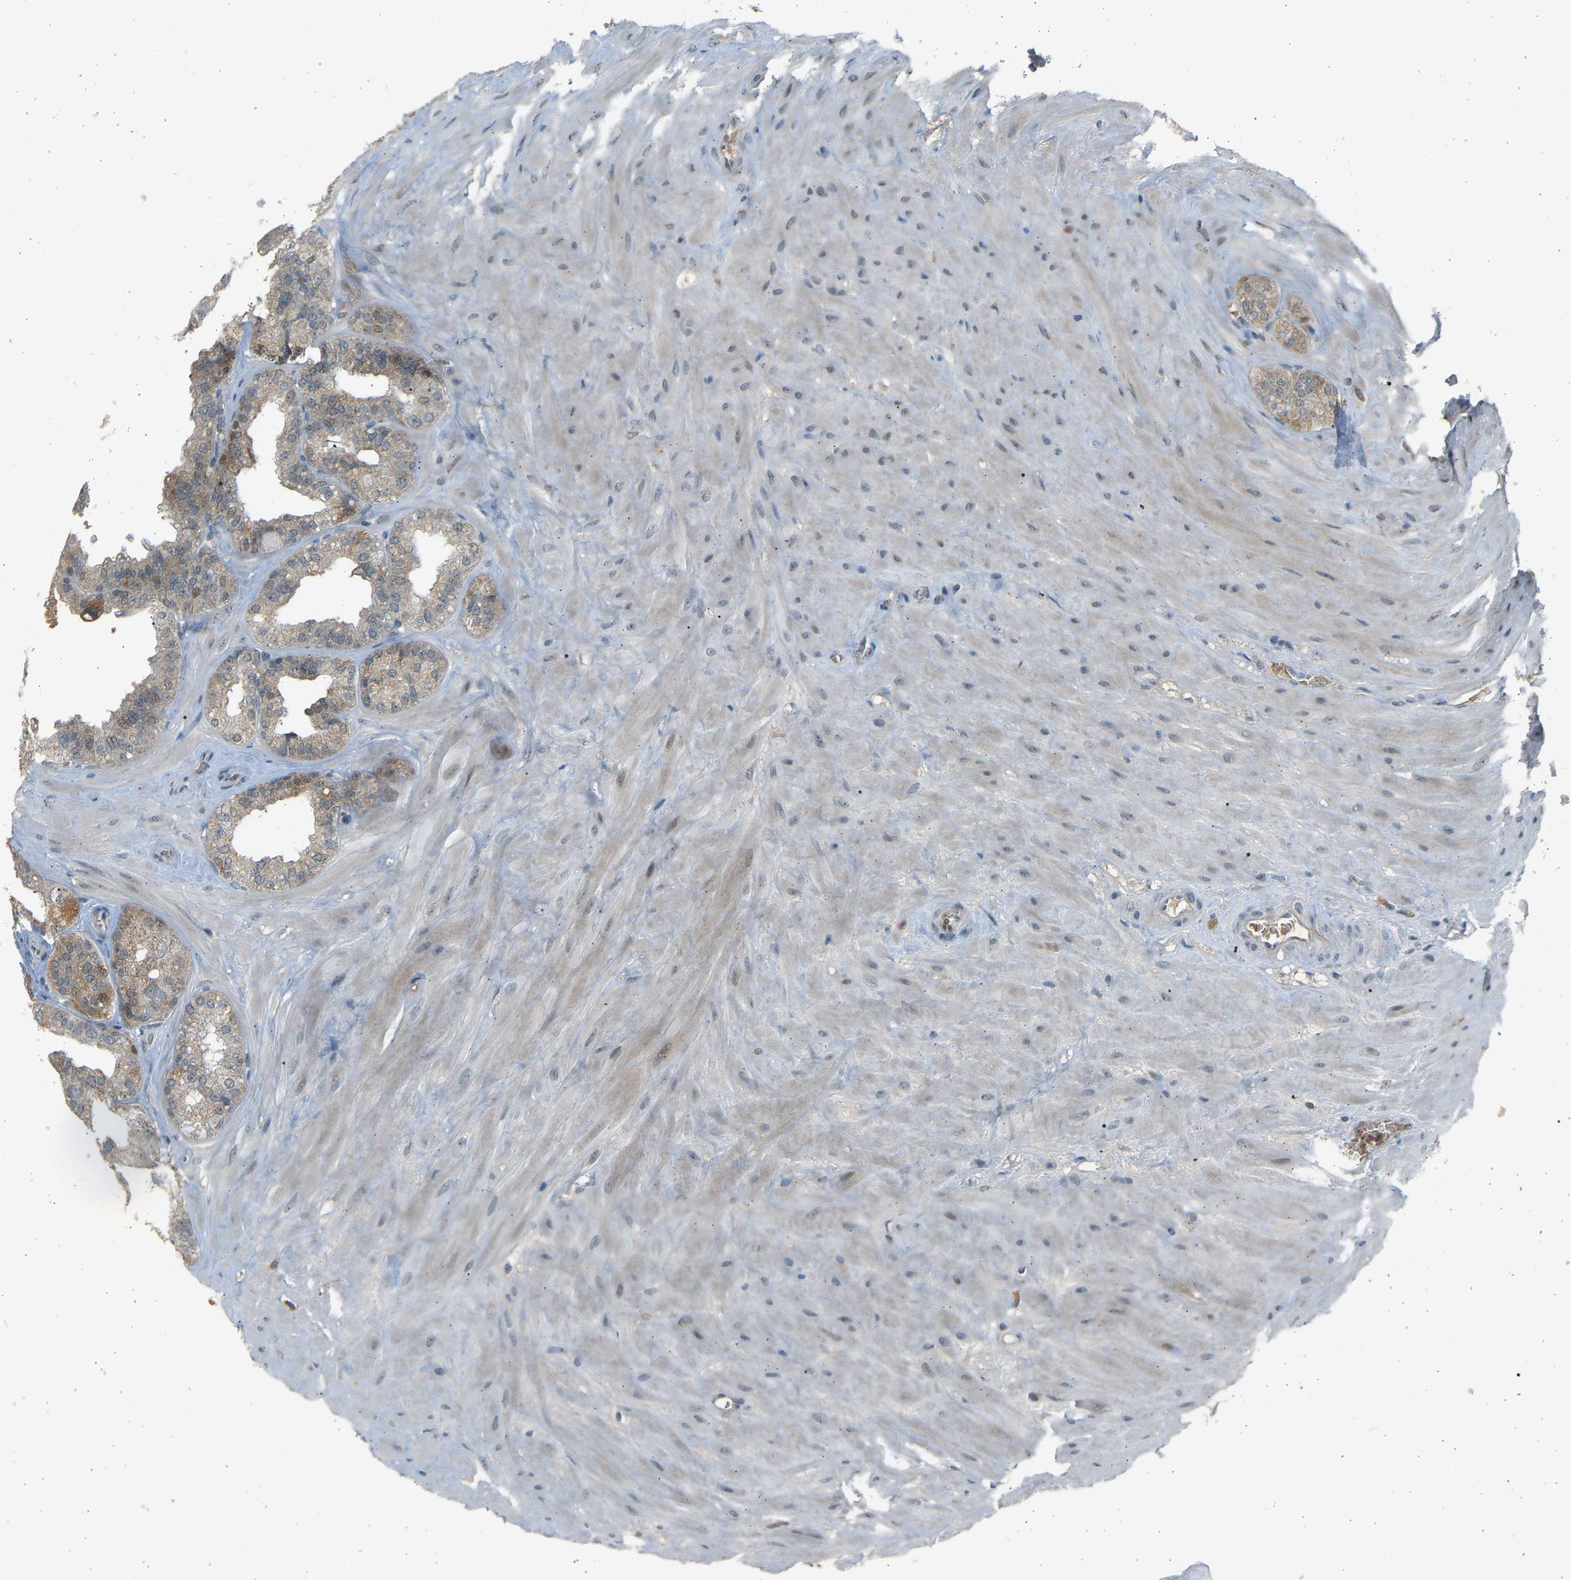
{"staining": {"intensity": "moderate", "quantity": ">75%", "location": "cytoplasmic/membranous,nuclear"}, "tissue": "seminal vesicle", "cell_type": "Glandular cells", "image_type": "normal", "snomed": [{"axis": "morphology", "description": "Normal tissue, NOS"}, {"axis": "topography", "description": "Prostate"}, {"axis": "topography", "description": "Seminal veicle"}], "caption": "Protein expression analysis of unremarkable seminal vesicle demonstrates moderate cytoplasmic/membranous,nuclear expression in about >75% of glandular cells.", "gene": "BIRC2", "patient": {"sex": "male", "age": 51}}